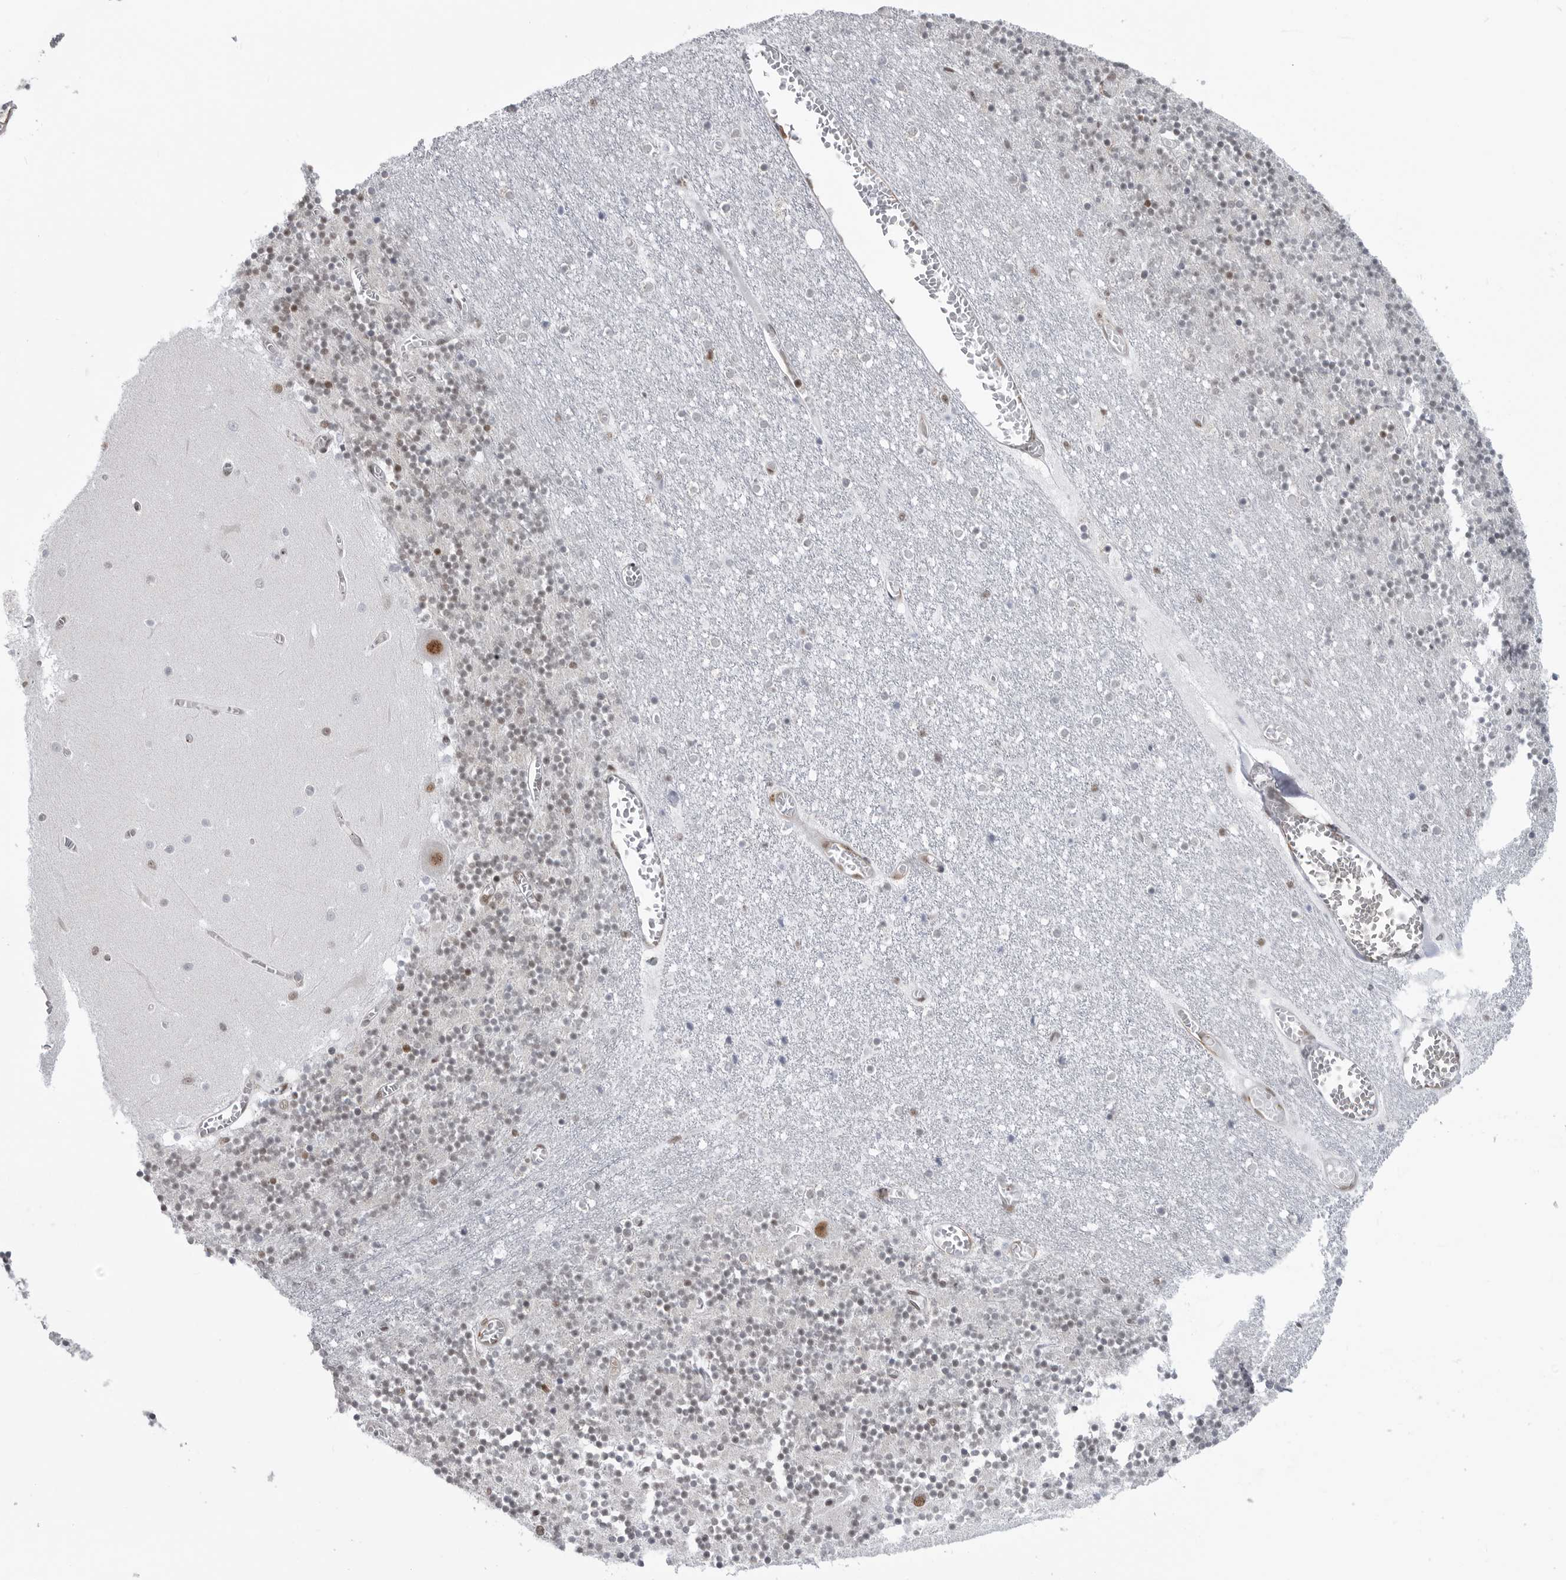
{"staining": {"intensity": "strong", "quantity": "25%-75%", "location": "nuclear"}, "tissue": "cerebellum", "cell_type": "Cells in granular layer", "image_type": "normal", "snomed": [{"axis": "morphology", "description": "Normal tissue, NOS"}, {"axis": "topography", "description": "Cerebellum"}], "caption": "Immunohistochemistry histopathology image of unremarkable cerebellum stained for a protein (brown), which shows high levels of strong nuclear positivity in approximately 25%-75% of cells in granular layer.", "gene": "RNF26", "patient": {"sex": "female", "age": 28}}